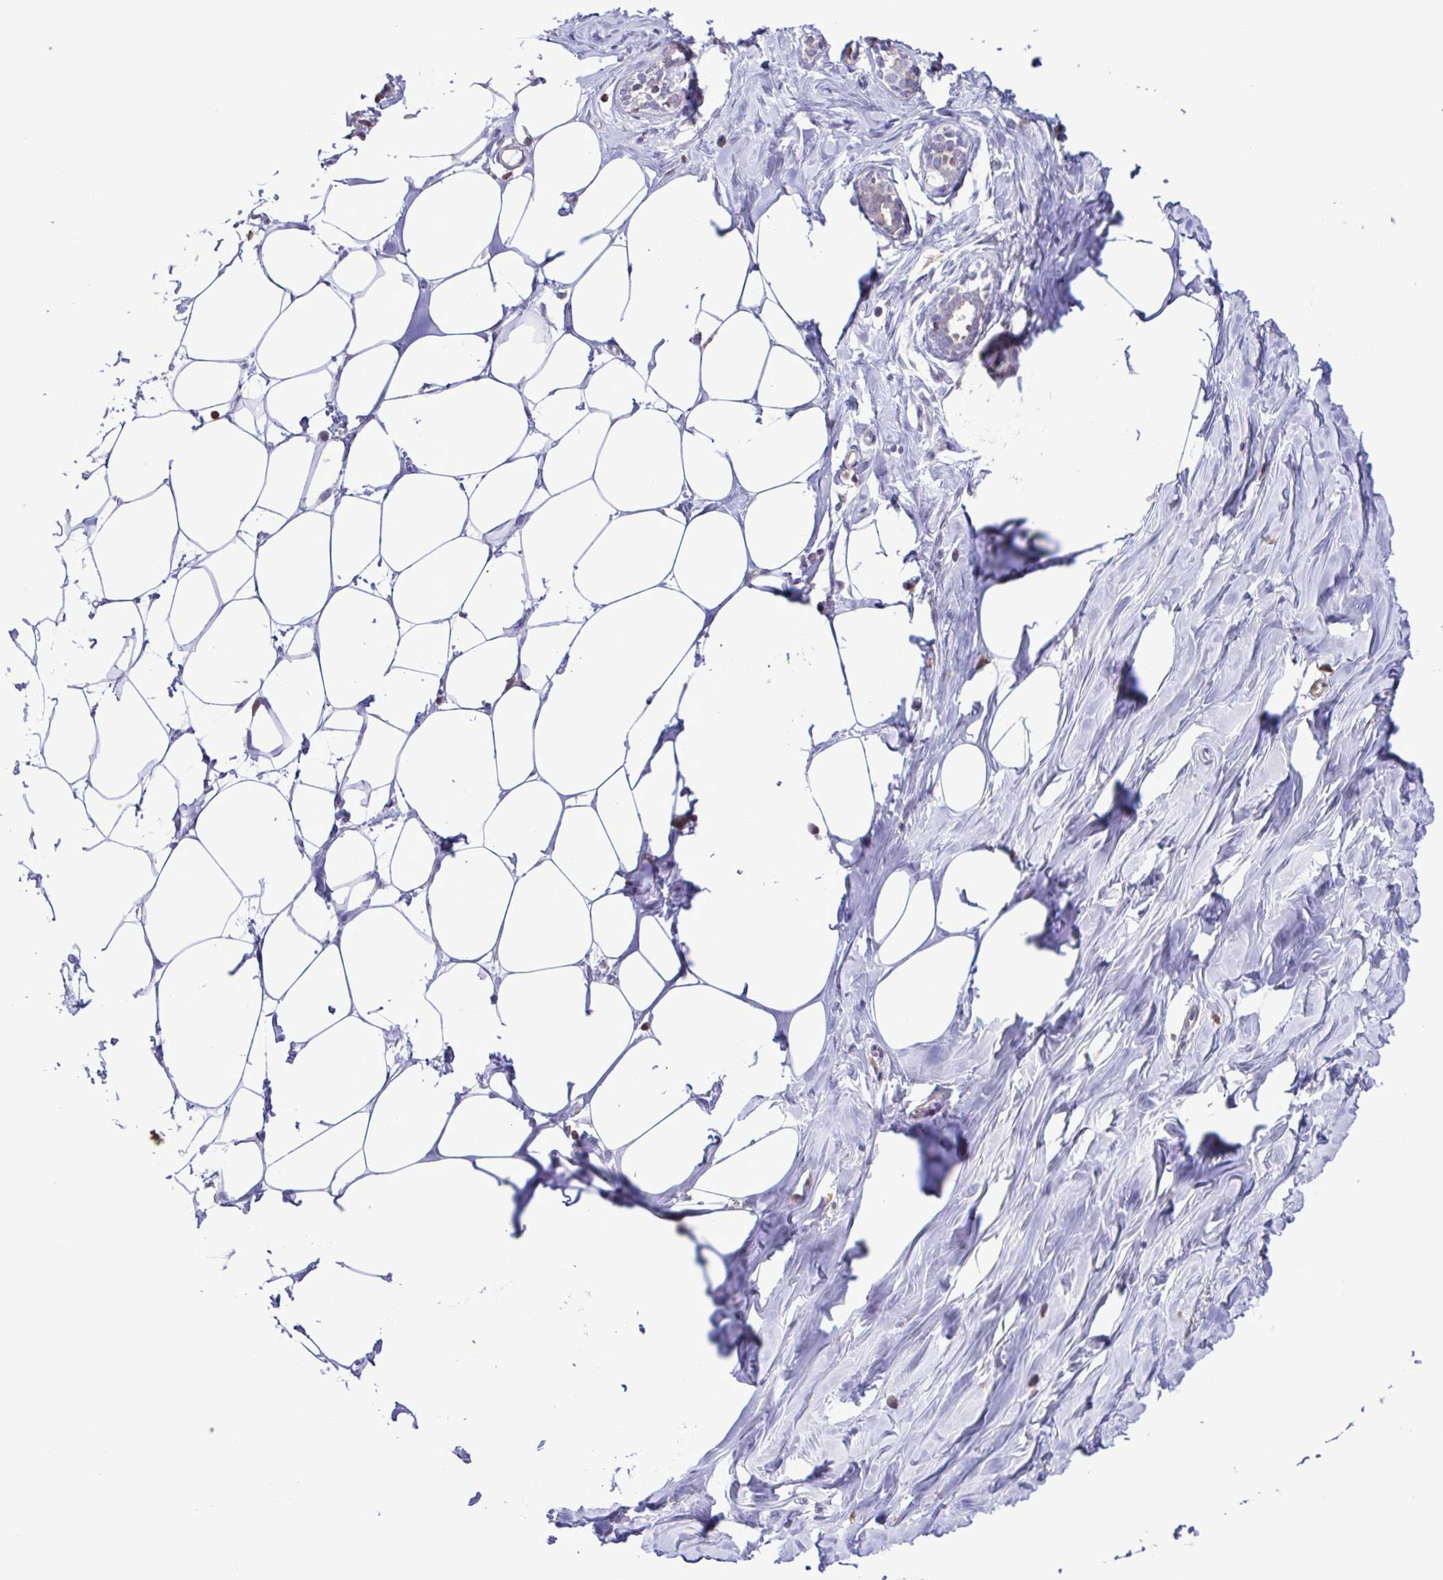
{"staining": {"intensity": "negative", "quantity": "none", "location": "none"}, "tissue": "breast", "cell_type": "Adipocytes", "image_type": "normal", "snomed": [{"axis": "morphology", "description": "Normal tissue, NOS"}, {"axis": "topography", "description": "Breast"}], "caption": "Breast stained for a protein using immunohistochemistry reveals no staining adipocytes.", "gene": "CYP17A1", "patient": {"sex": "female", "age": 27}}